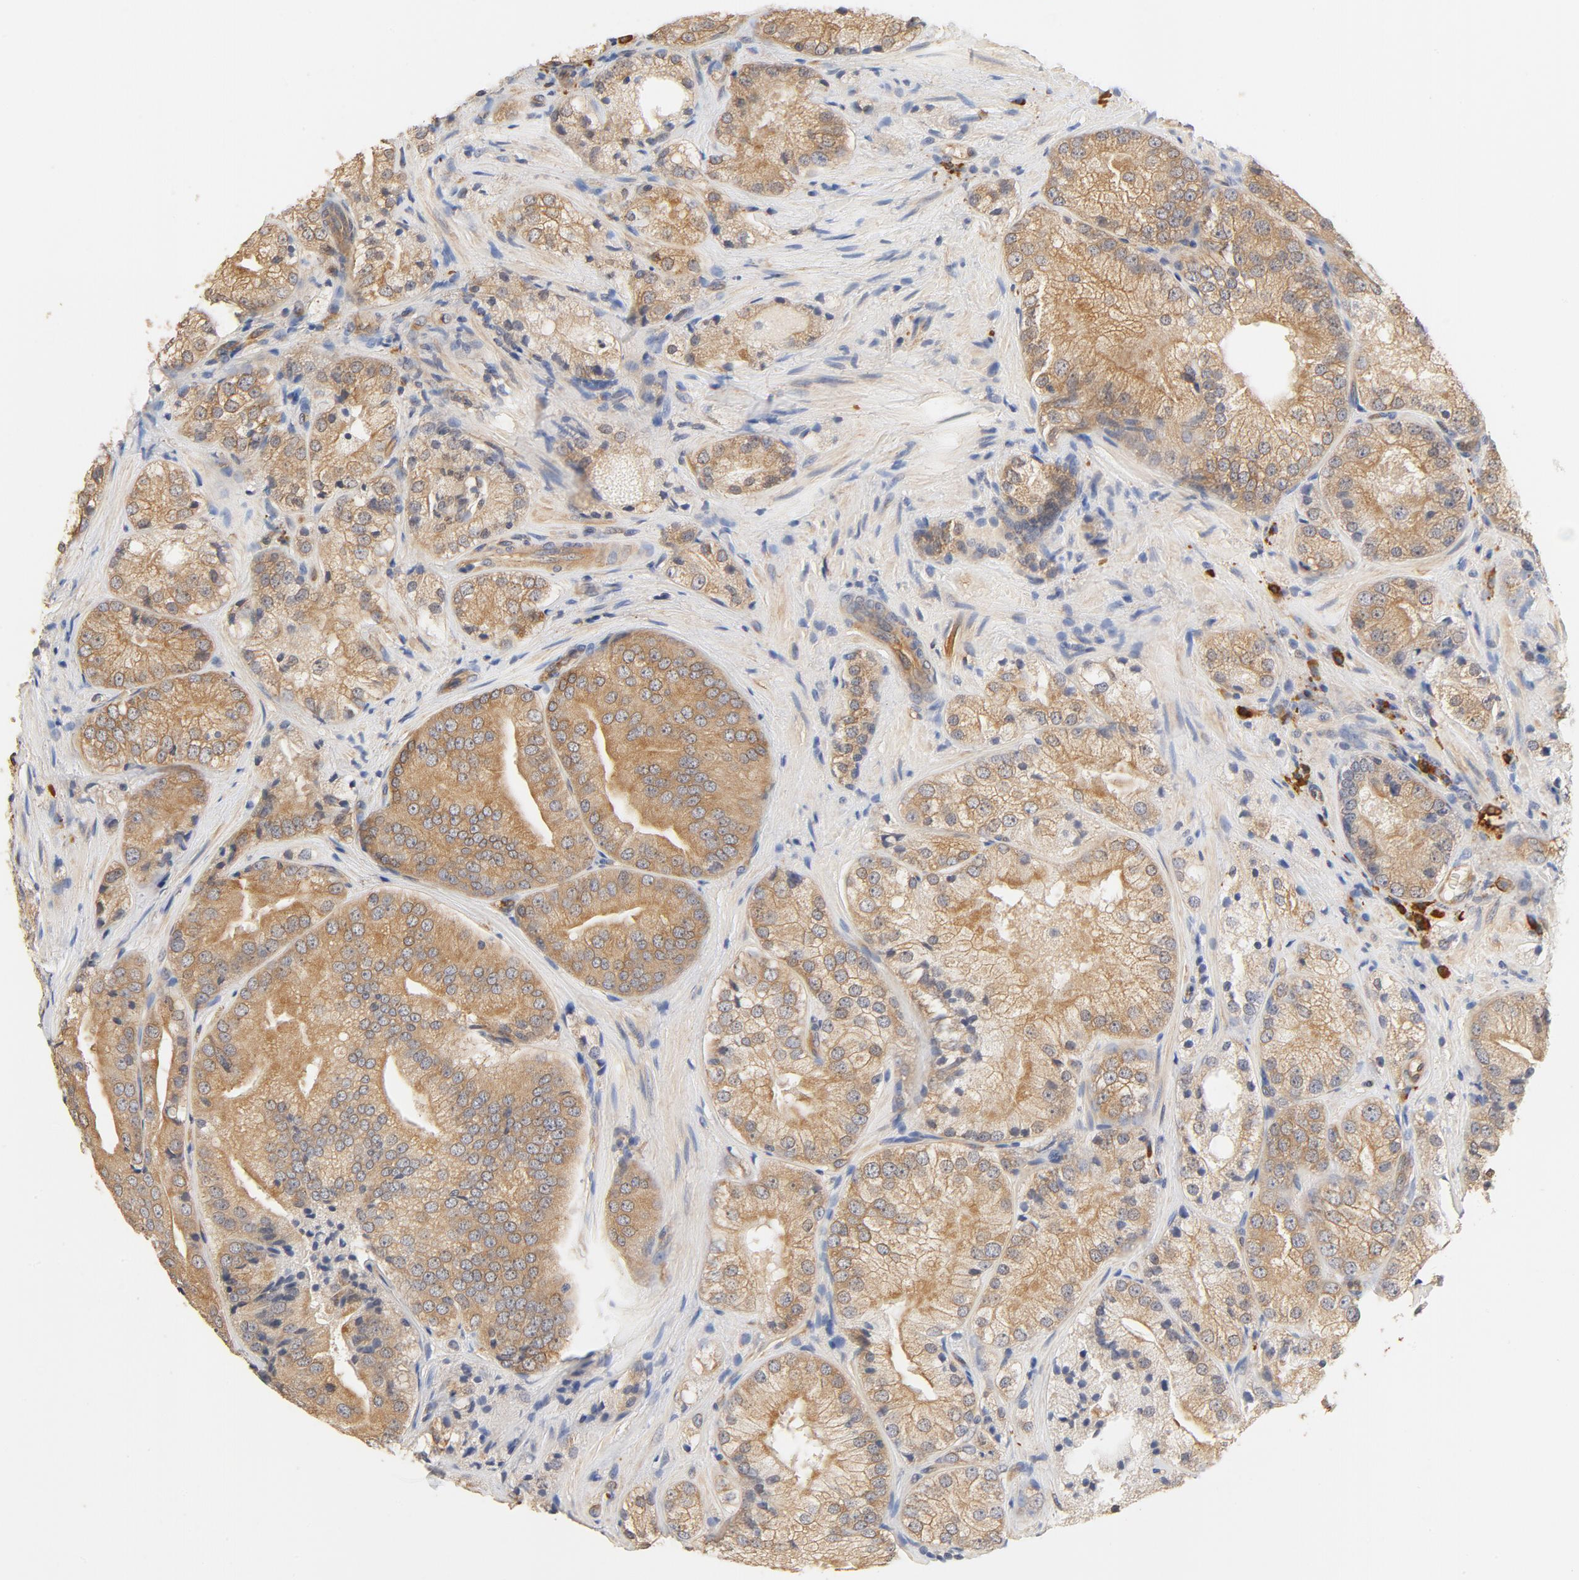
{"staining": {"intensity": "moderate", "quantity": ">75%", "location": "cytoplasmic/membranous"}, "tissue": "prostate cancer", "cell_type": "Tumor cells", "image_type": "cancer", "snomed": [{"axis": "morphology", "description": "Adenocarcinoma, Low grade"}, {"axis": "topography", "description": "Prostate"}], "caption": "A micrograph of human prostate cancer (adenocarcinoma (low-grade)) stained for a protein reveals moderate cytoplasmic/membranous brown staining in tumor cells.", "gene": "UBE2J1", "patient": {"sex": "male", "age": 60}}